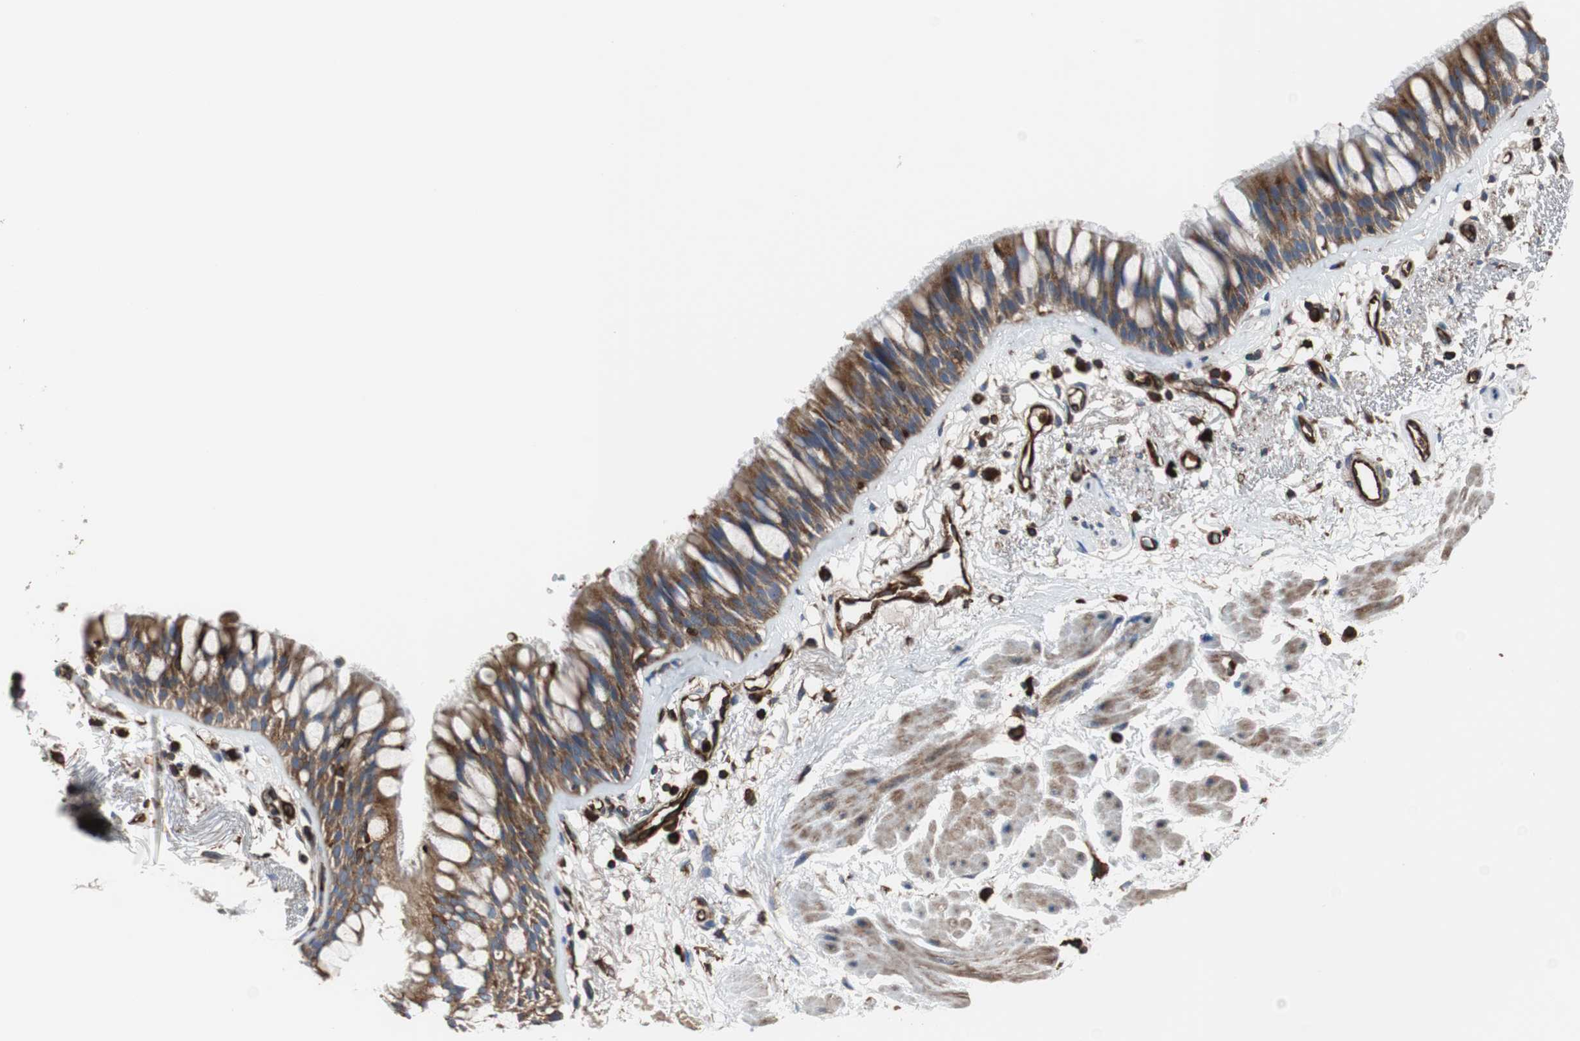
{"staining": {"intensity": "moderate", "quantity": ">75%", "location": "cytoplasmic/membranous"}, "tissue": "bronchus", "cell_type": "Respiratory epithelial cells", "image_type": "normal", "snomed": [{"axis": "morphology", "description": "Normal tissue, NOS"}, {"axis": "topography", "description": "Bronchus"}], "caption": "Respiratory epithelial cells demonstrate moderate cytoplasmic/membranous positivity in about >75% of cells in normal bronchus. (Brightfield microscopy of DAB IHC at high magnification).", "gene": "PLCG2", "patient": {"sex": "male", "age": 66}}